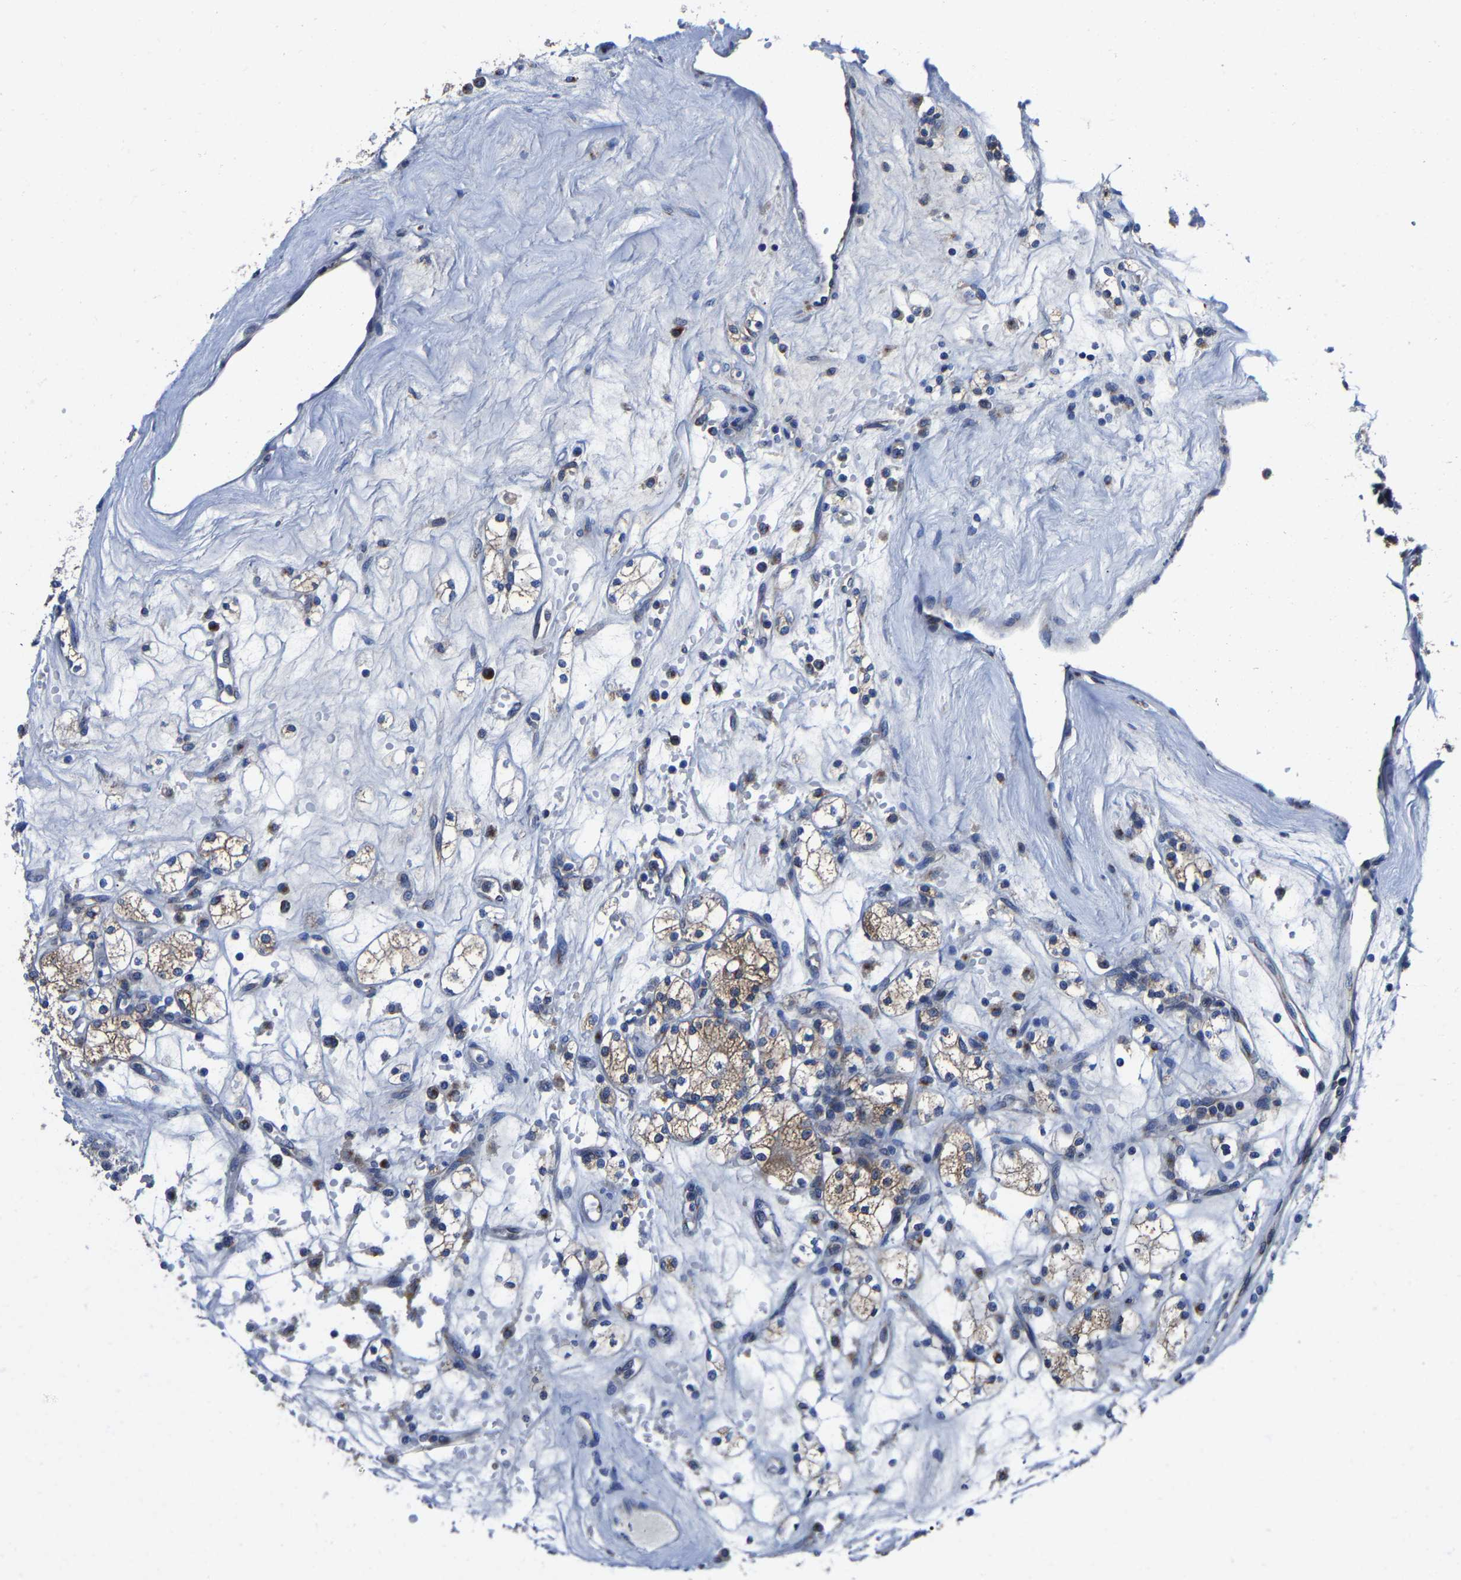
{"staining": {"intensity": "moderate", "quantity": ">75%", "location": "cytoplasmic/membranous"}, "tissue": "renal cancer", "cell_type": "Tumor cells", "image_type": "cancer", "snomed": [{"axis": "morphology", "description": "Adenocarcinoma, NOS"}, {"axis": "topography", "description": "Kidney"}], "caption": "Moderate cytoplasmic/membranous expression is present in about >75% of tumor cells in renal cancer (adenocarcinoma).", "gene": "EBAG9", "patient": {"sex": "male", "age": 77}}